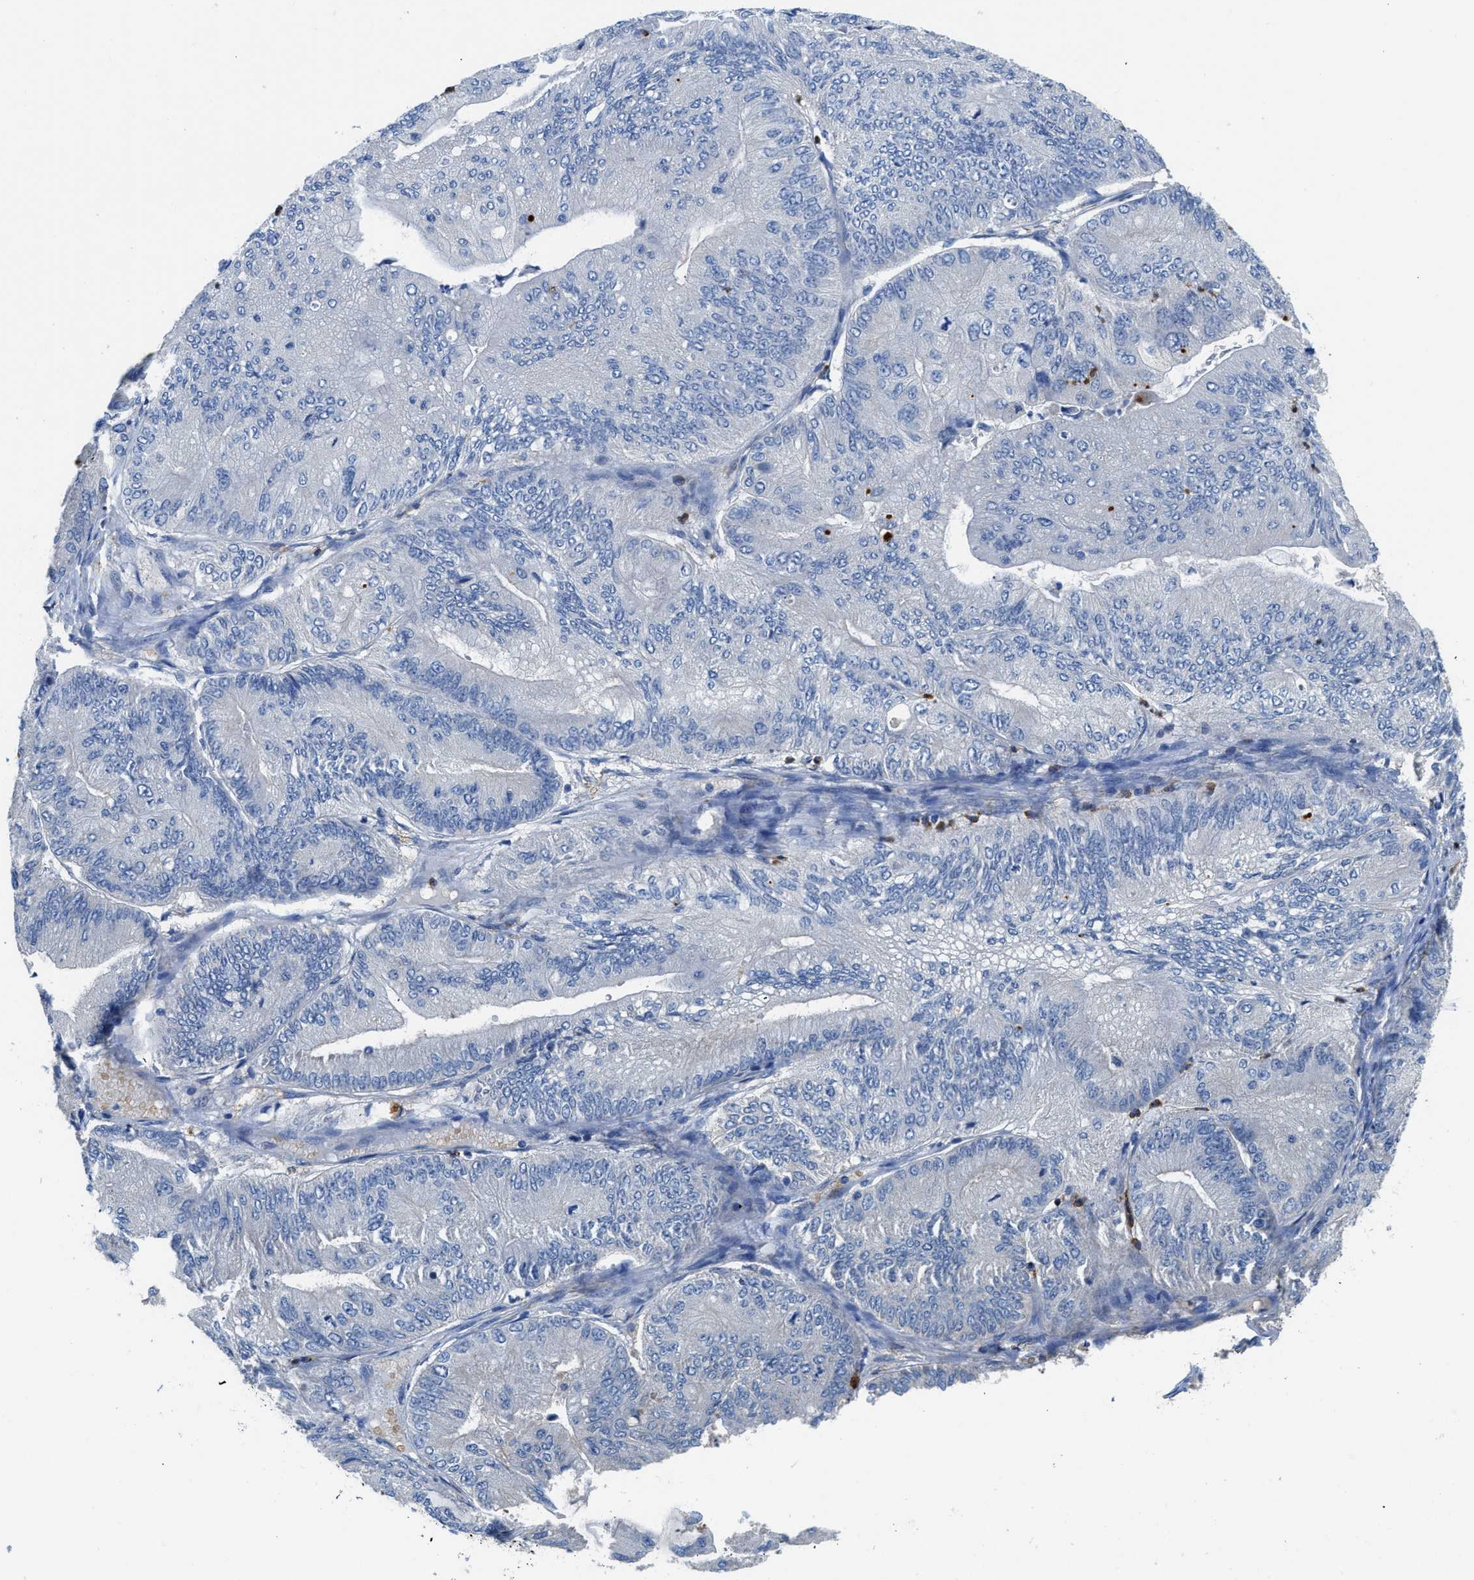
{"staining": {"intensity": "negative", "quantity": "none", "location": "none"}, "tissue": "ovarian cancer", "cell_type": "Tumor cells", "image_type": "cancer", "snomed": [{"axis": "morphology", "description": "Cystadenocarcinoma, mucinous, NOS"}, {"axis": "topography", "description": "Ovary"}], "caption": "Ovarian cancer (mucinous cystadenocarcinoma) was stained to show a protein in brown. There is no significant expression in tumor cells. The staining is performed using DAB (3,3'-diaminobenzidine) brown chromogen with nuclei counter-stained in using hematoxylin.", "gene": "NEB", "patient": {"sex": "female", "age": 61}}